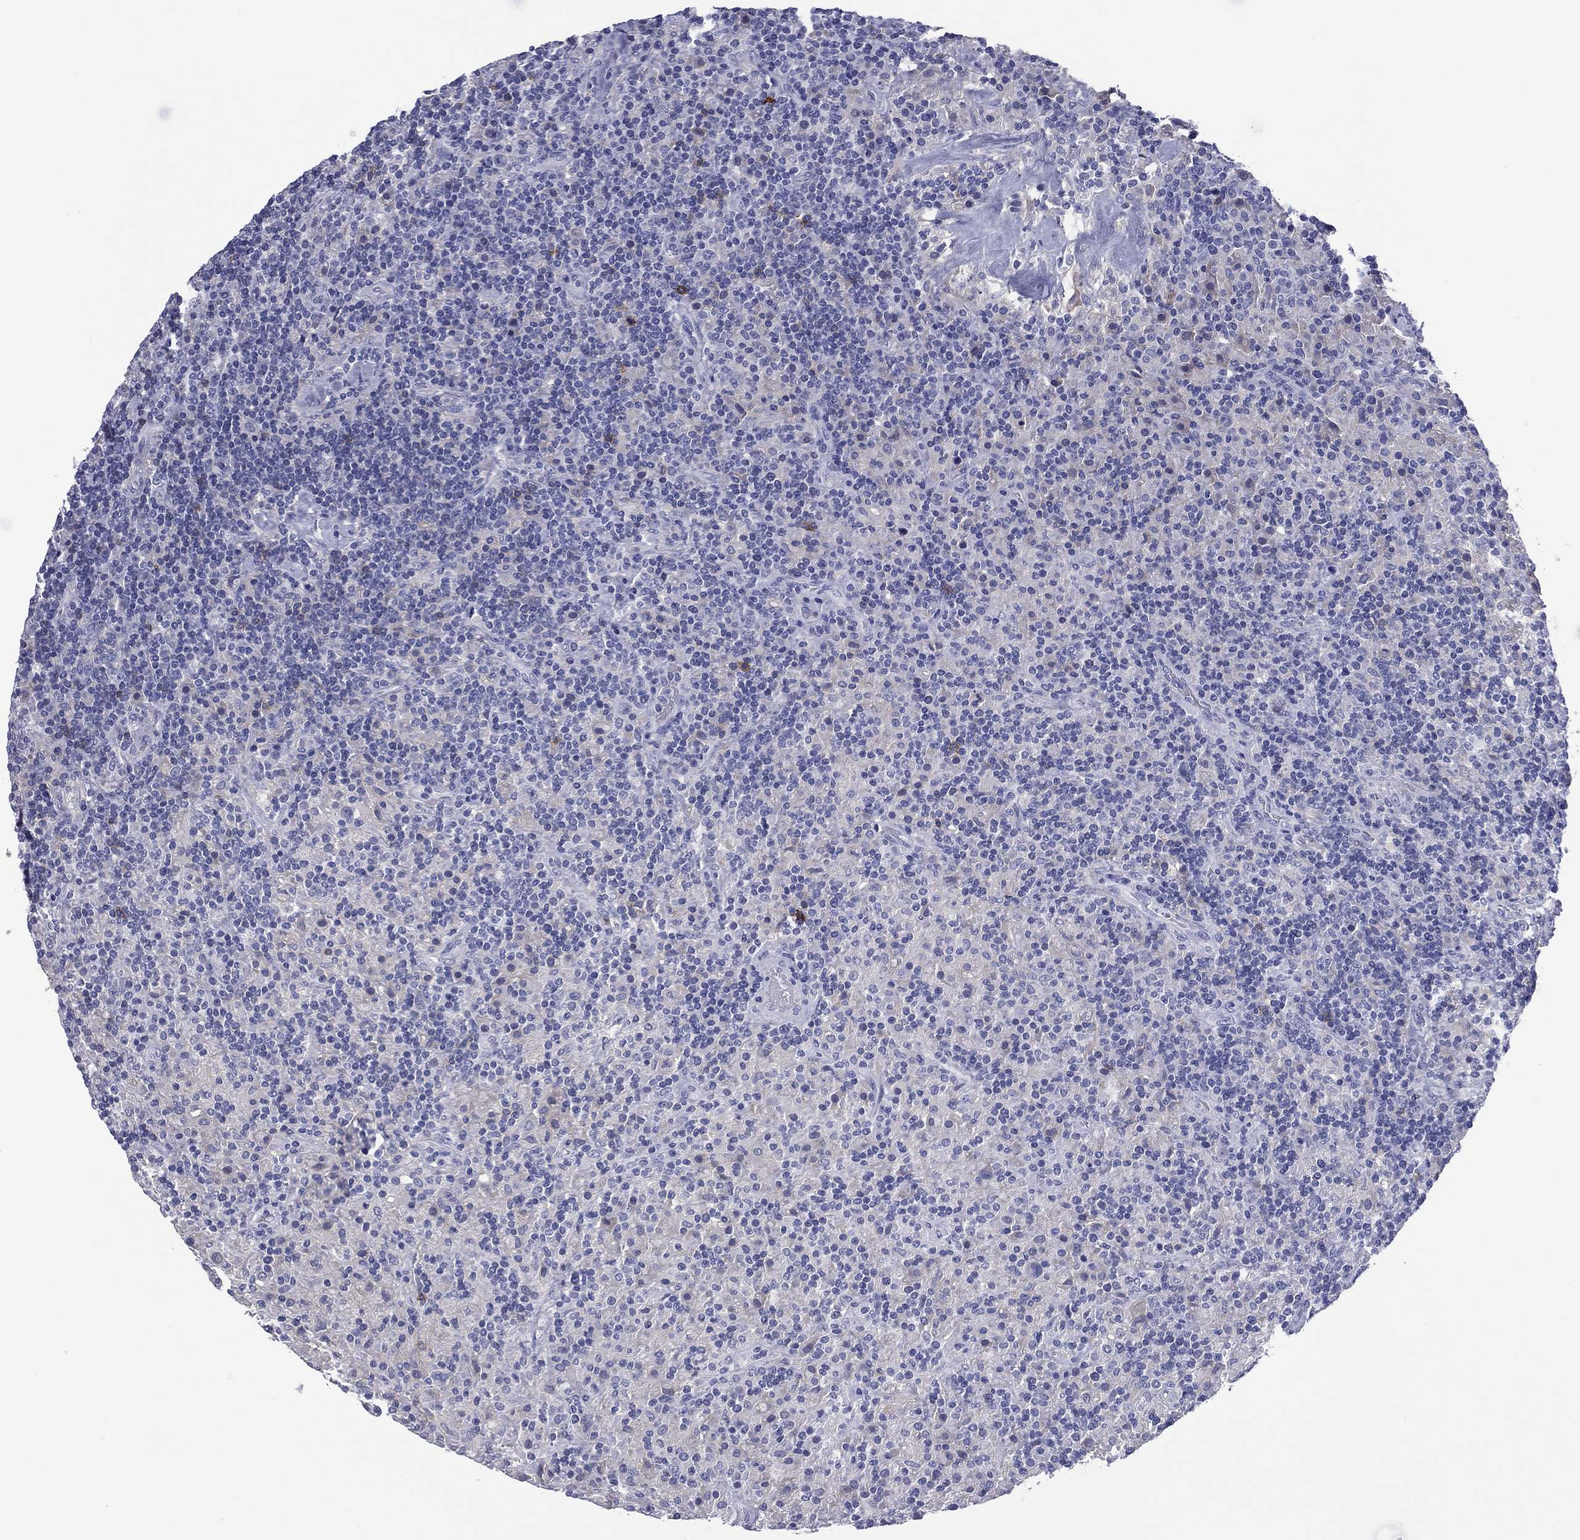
{"staining": {"intensity": "negative", "quantity": "none", "location": "none"}, "tissue": "lymphoma", "cell_type": "Tumor cells", "image_type": "cancer", "snomed": [{"axis": "morphology", "description": "Hodgkin's disease, NOS"}, {"axis": "topography", "description": "Lymph node"}], "caption": "Immunohistochemistry histopathology image of neoplastic tissue: Hodgkin's disease stained with DAB exhibits no significant protein expression in tumor cells. The staining is performed using DAB (3,3'-diaminobenzidine) brown chromogen with nuclei counter-stained in using hematoxylin.", "gene": "FCER2", "patient": {"sex": "male", "age": 70}}